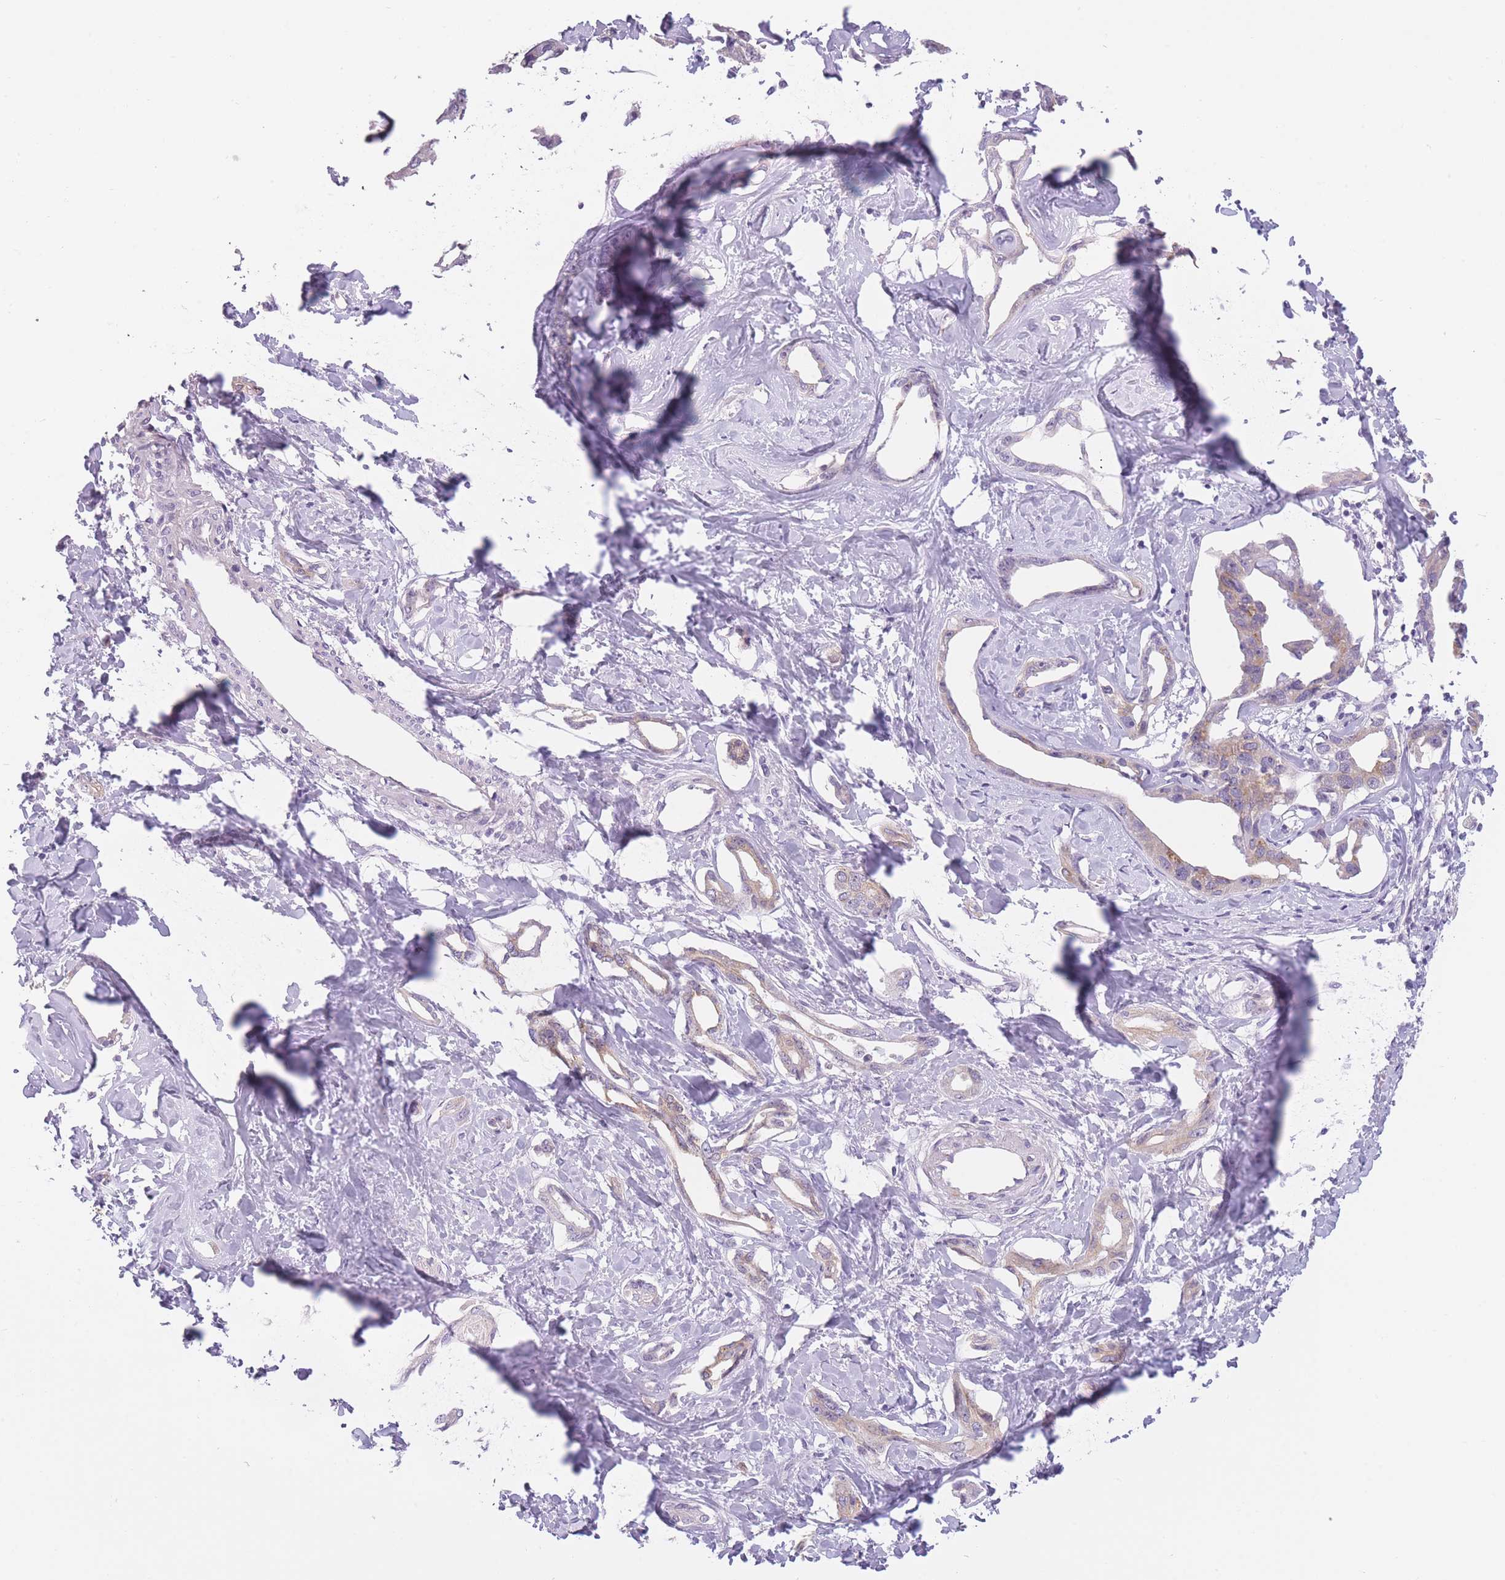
{"staining": {"intensity": "moderate", "quantity": "25%-75%", "location": "cytoplasmic/membranous"}, "tissue": "liver cancer", "cell_type": "Tumor cells", "image_type": "cancer", "snomed": [{"axis": "morphology", "description": "Cholangiocarcinoma"}, {"axis": "topography", "description": "Liver"}], "caption": "Immunohistochemical staining of liver cholangiocarcinoma exhibits medium levels of moderate cytoplasmic/membranous protein positivity in approximately 25%-75% of tumor cells.", "gene": "TMEM236", "patient": {"sex": "male", "age": 59}}